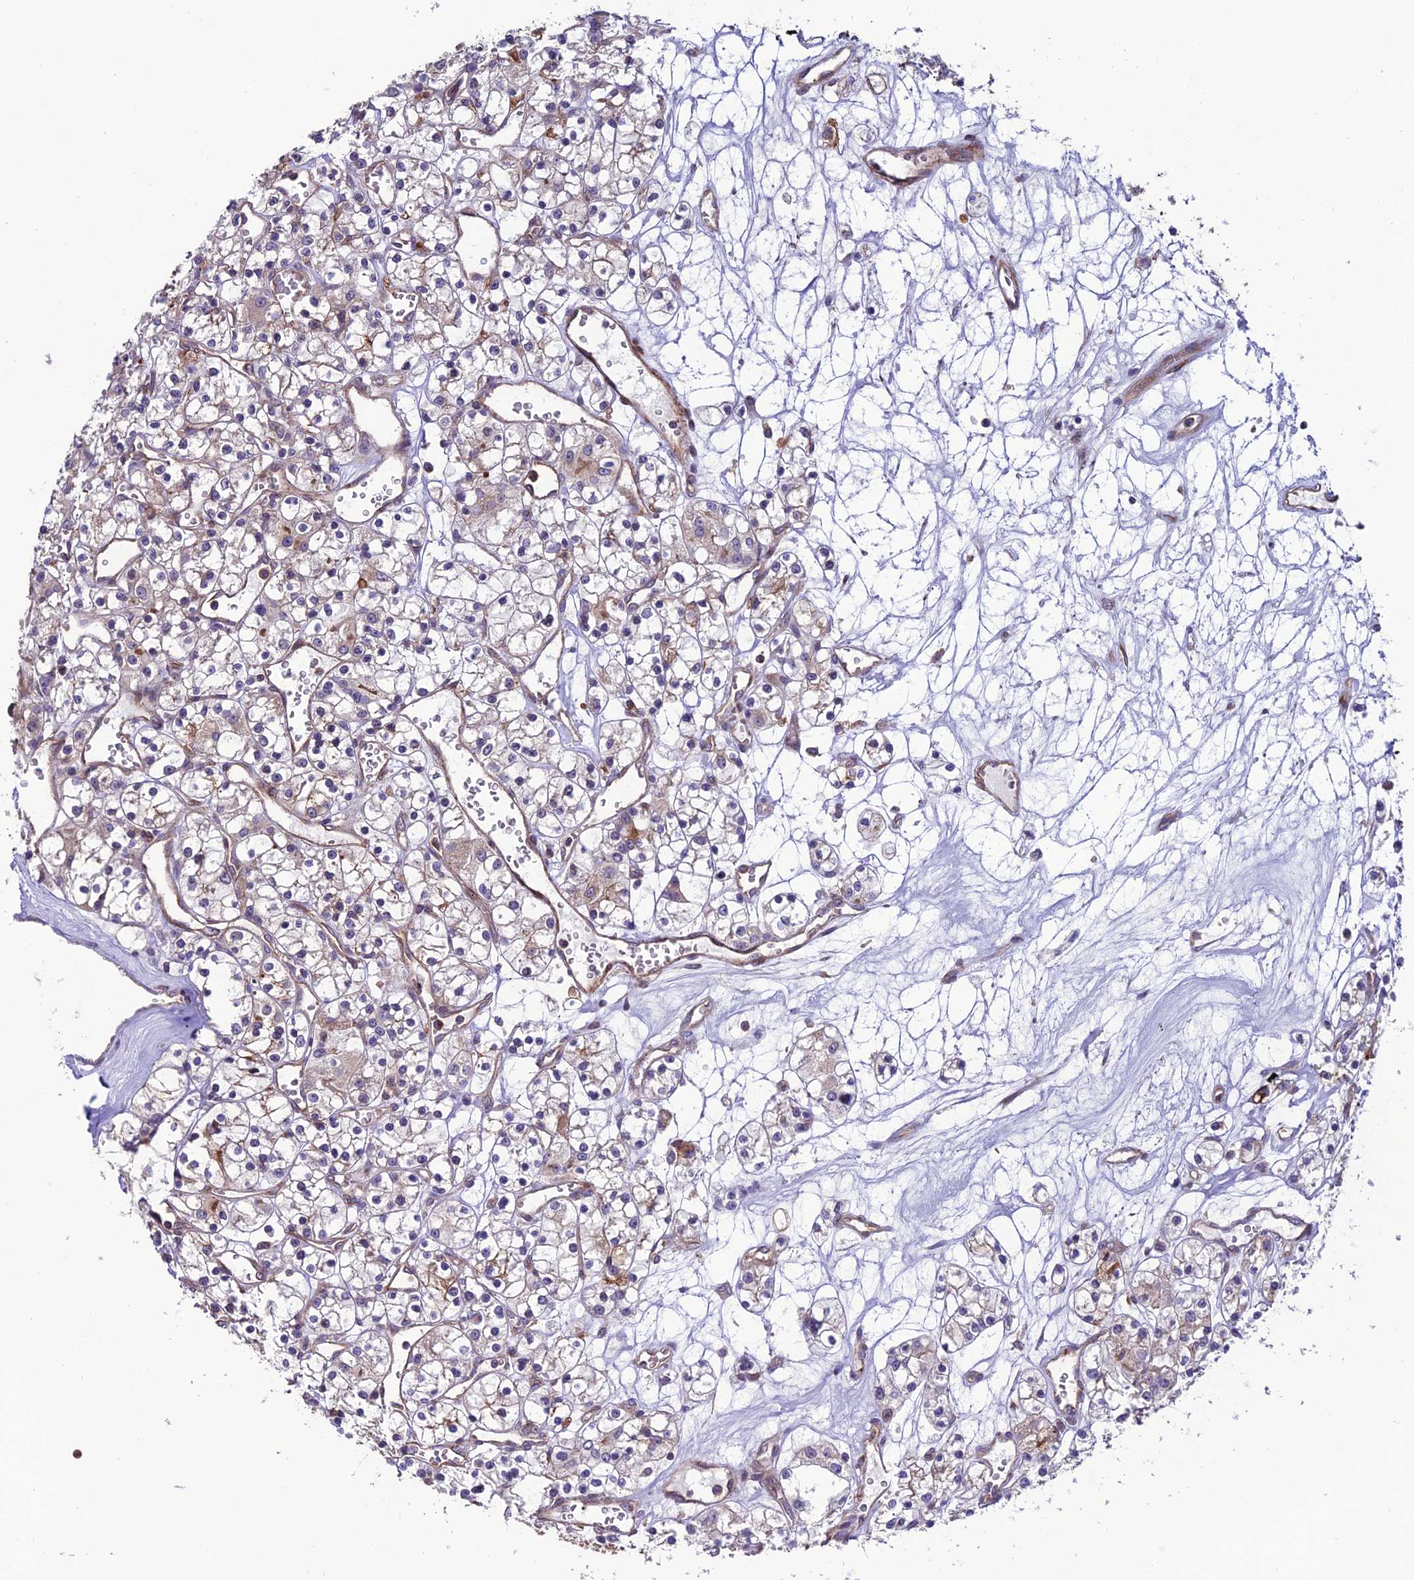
{"staining": {"intensity": "negative", "quantity": "none", "location": "none"}, "tissue": "renal cancer", "cell_type": "Tumor cells", "image_type": "cancer", "snomed": [{"axis": "morphology", "description": "Adenocarcinoma, NOS"}, {"axis": "topography", "description": "Kidney"}], "caption": "Tumor cells show no significant protein expression in renal cancer (adenocarcinoma). The staining was performed using DAB to visualize the protein expression in brown, while the nuclei were stained in blue with hematoxylin (Magnification: 20x).", "gene": "TNIP3", "patient": {"sex": "female", "age": 59}}